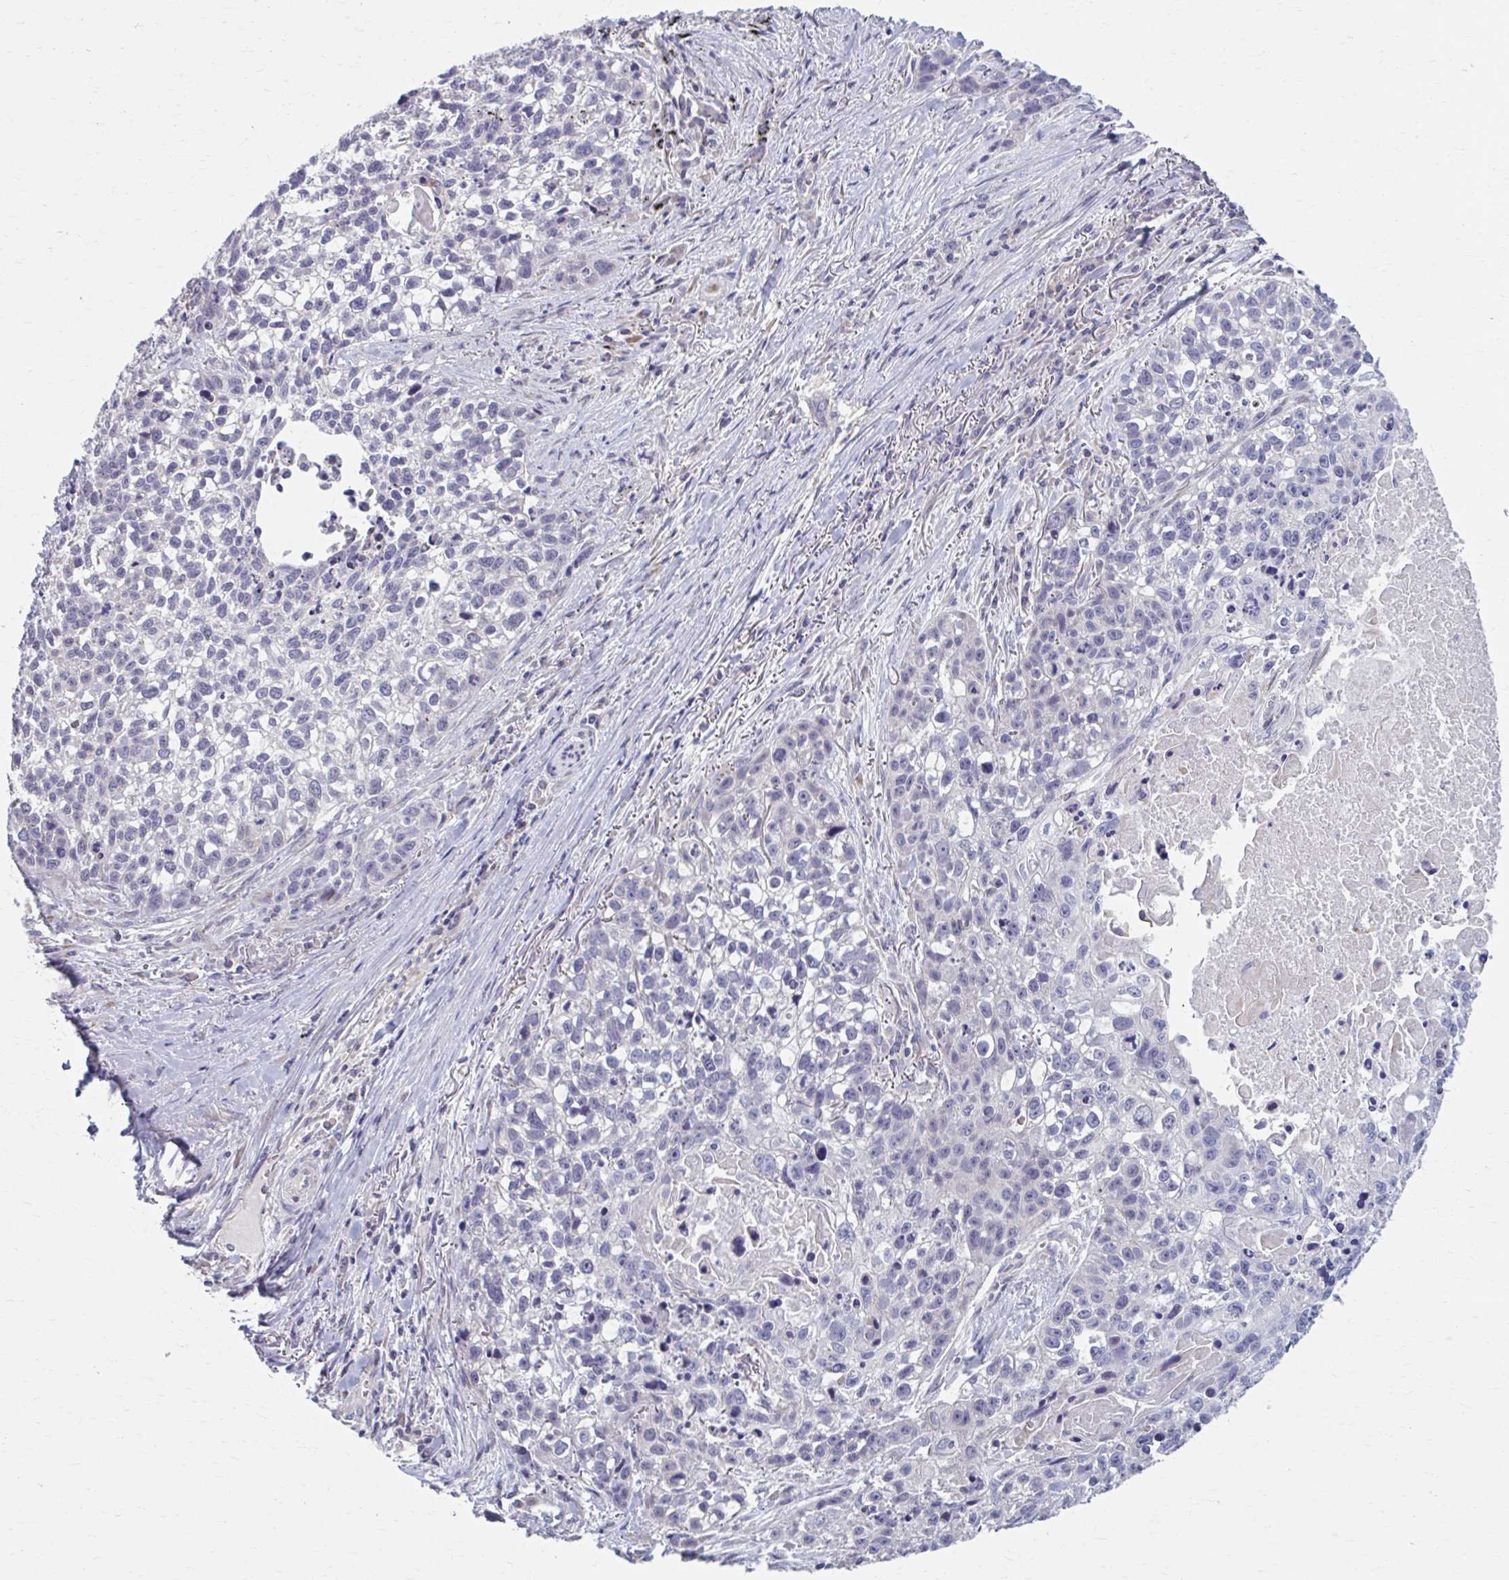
{"staining": {"intensity": "negative", "quantity": "none", "location": "none"}, "tissue": "lung cancer", "cell_type": "Tumor cells", "image_type": "cancer", "snomed": [{"axis": "morphology", "description": "Squamous cell carcinoma, NOS"}, {"axis": "topography", "description": "Lung"}], "caption": "This is an IHC image of squamous cell carcinoma (lung). There is no staining in tumor cells.", "gene": "CHST3", "patient": {"sex": "male", "age": 74}}